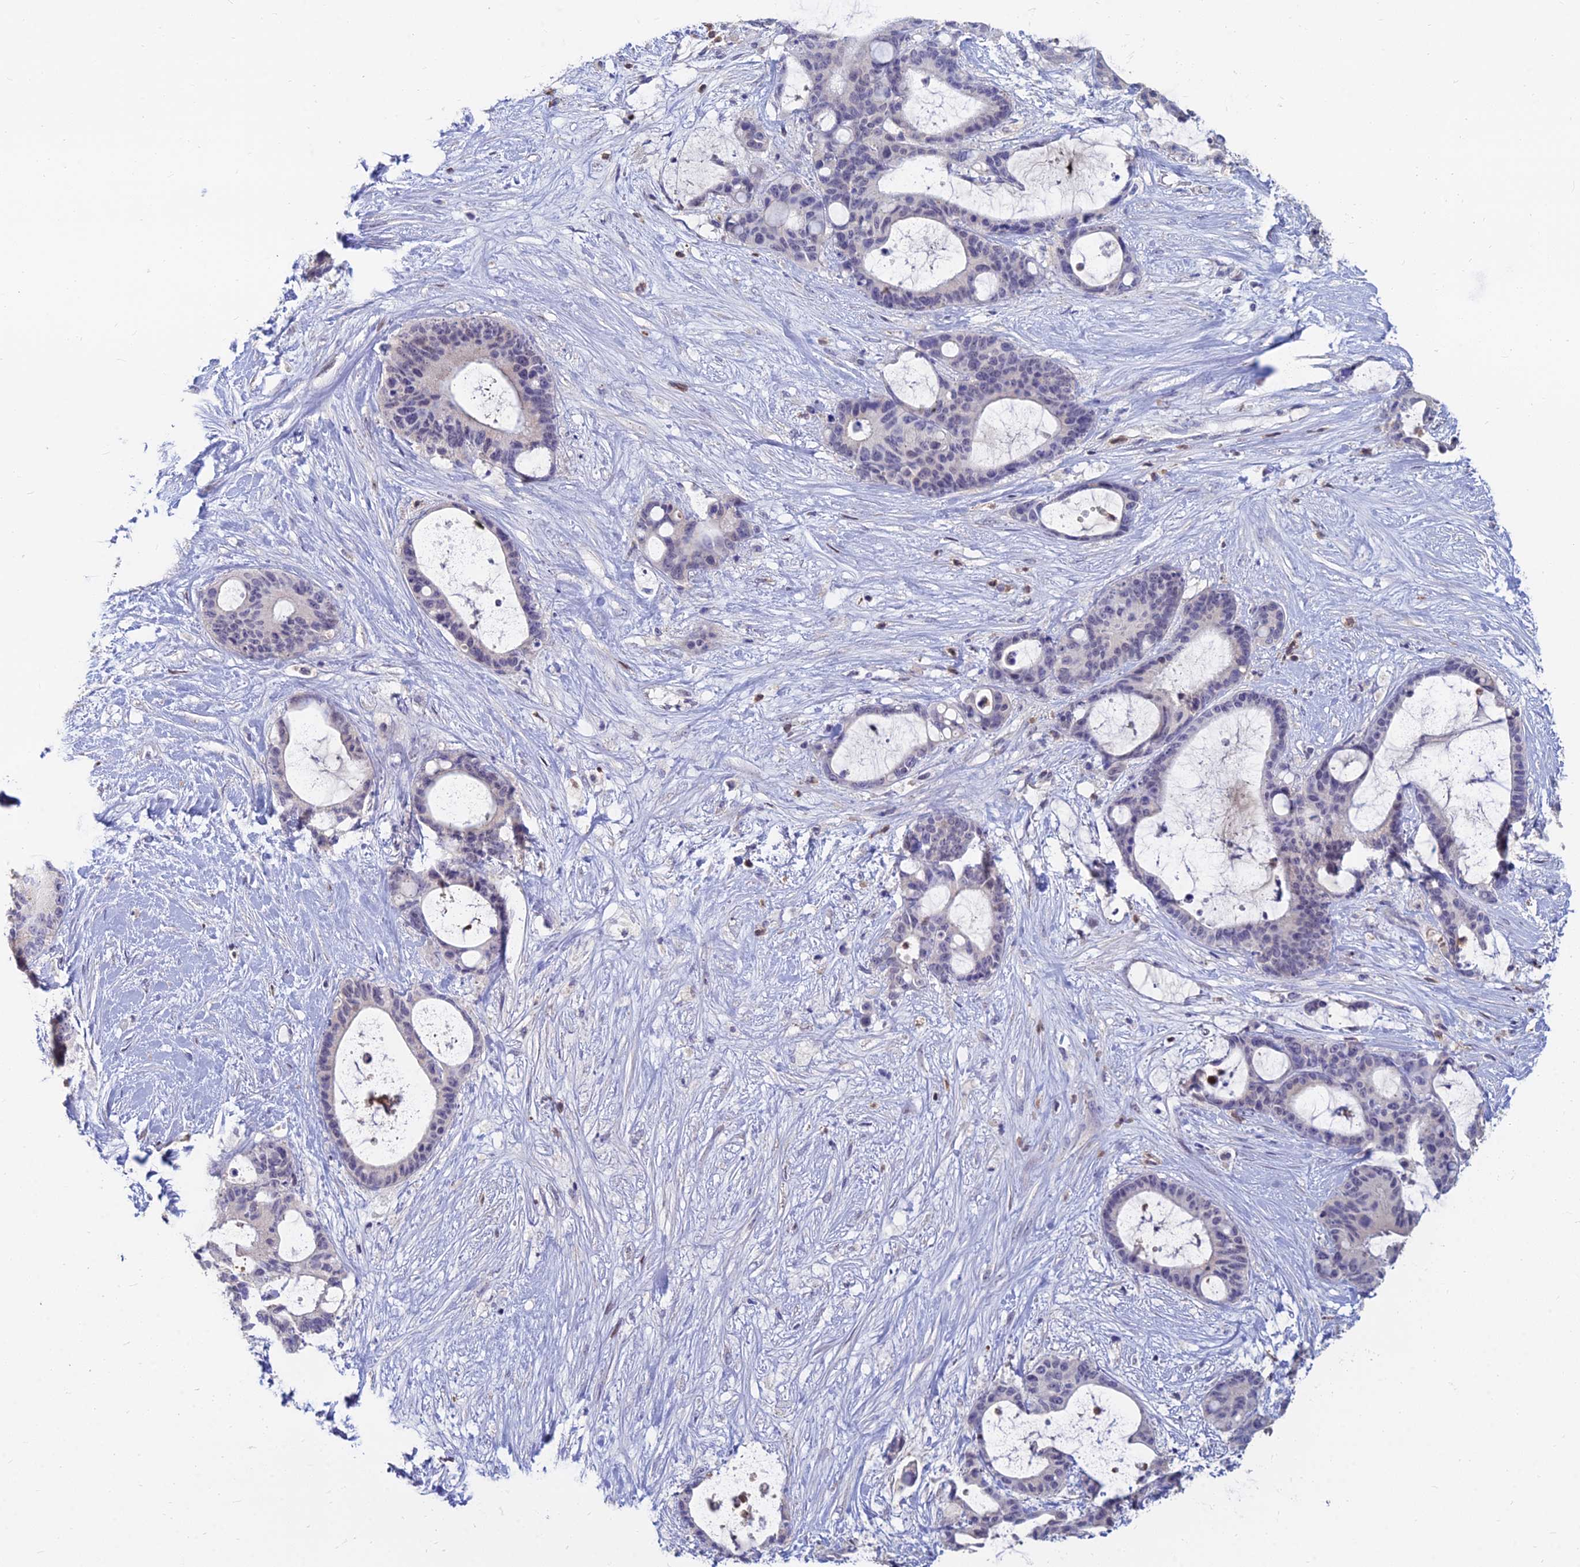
{"staining": {"intensity": "negative", "quantity": "none", "location": "none"}, "tissue": "liver cancer", "cell_type": "Tumor cells", "image_type": "cancer", "snomed": [{"axis": "morphology", "description": "Normal tissue, NOS"}, {"axis": "morphology", "description": "Cholangiocarcinoma"}, {"axis": "topography", "description": "Liver"}, {"axis": "topography", "description": "Peripheral nerve tissue"}], "caption": "This is an IHC image of cholangiocarcinoma (liver). There is no expression in tumor cells.", "gene": "GOLGA6D", "patient": {"sex": "female", "age": 73}}